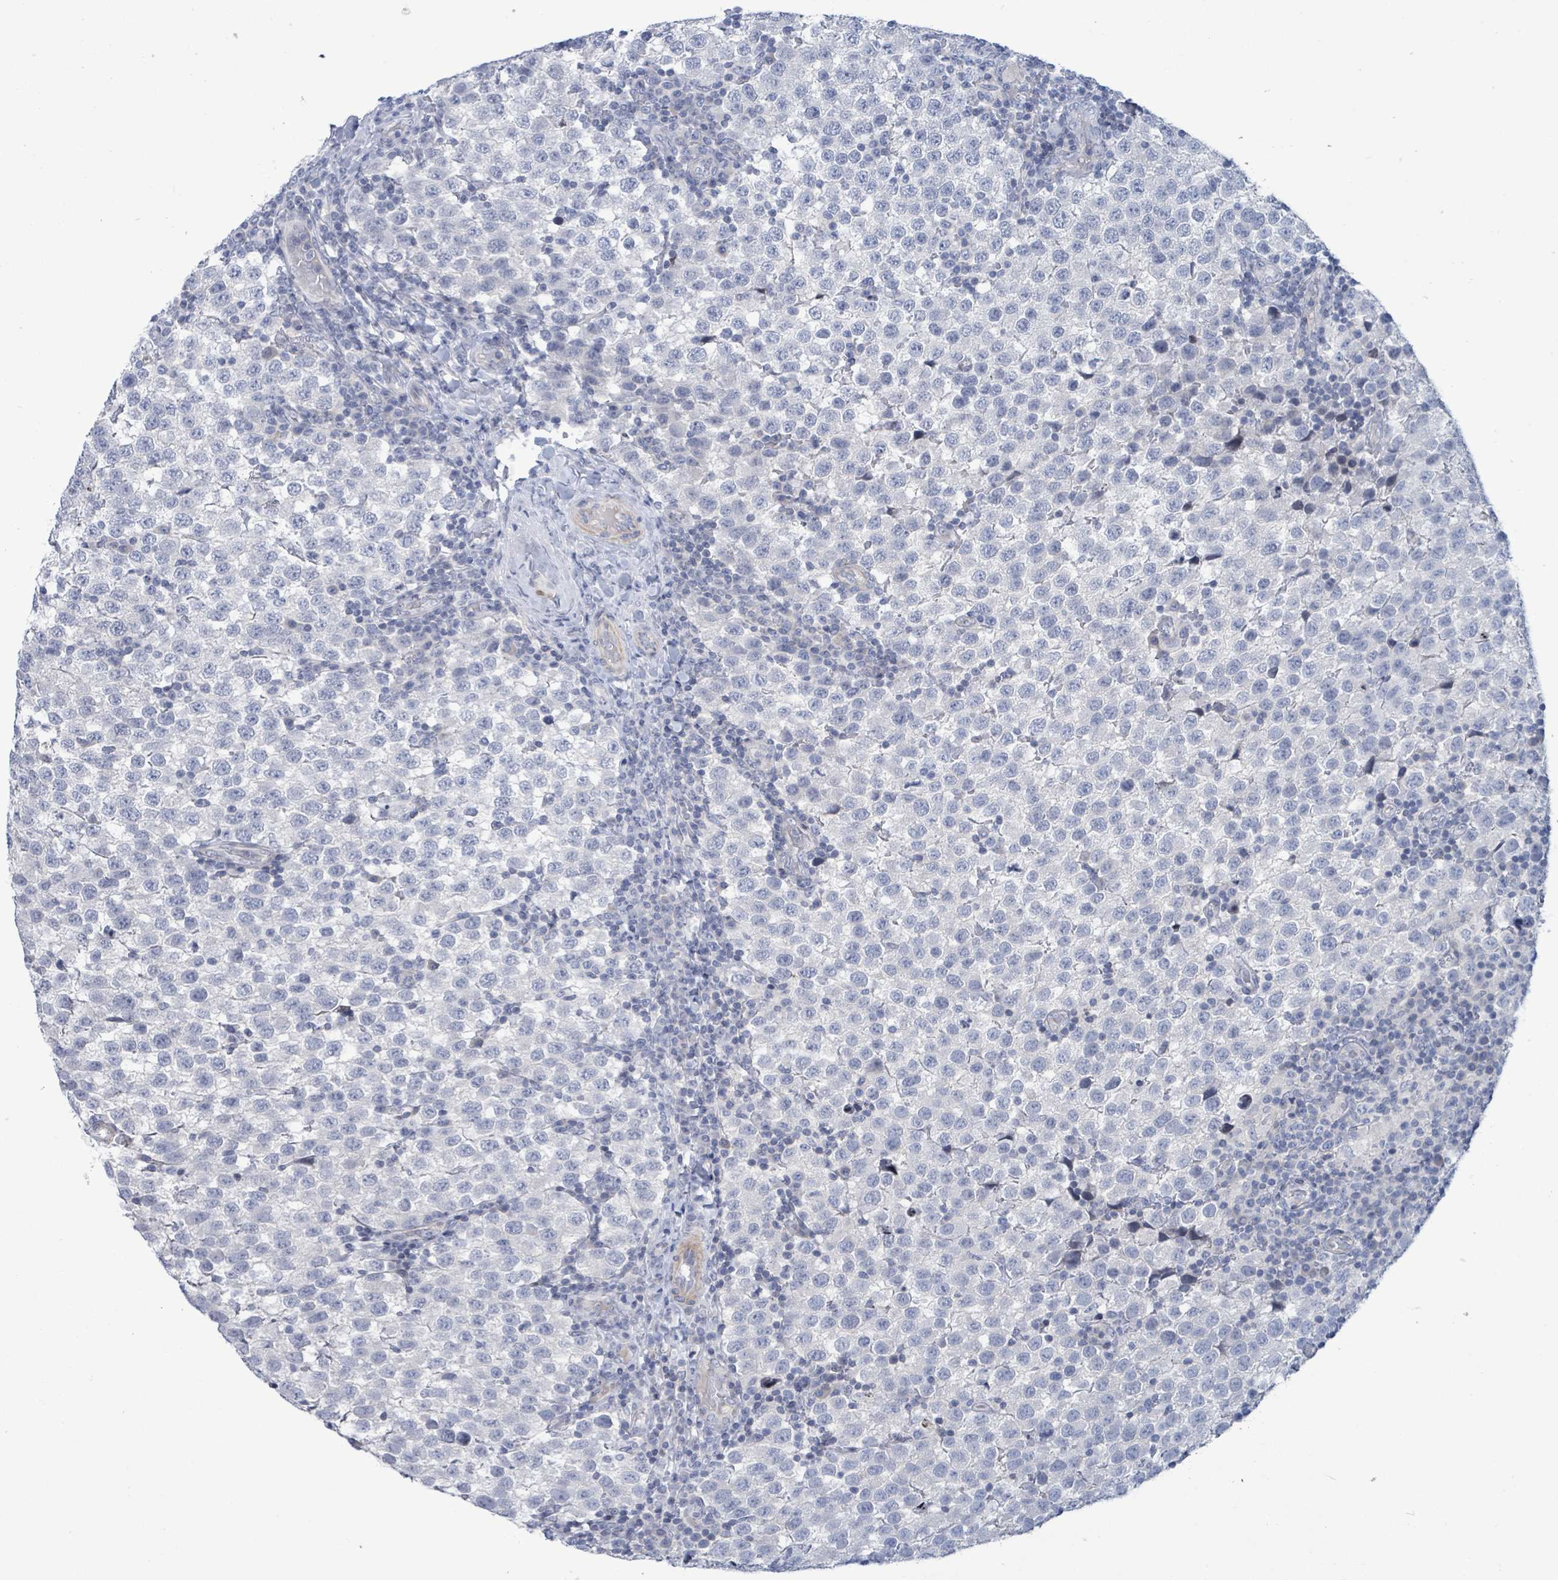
{"staining": {"intensity": "negative", "quantity": "none", "location": "none"}, "tissue": "testis cancer", "cell_type": "Tumor cells", "image_type": "cancer", "snomed": [{"axis": "morphology", "description": "Seminoma, NOS"}, {"axis": "topography", "description": "Testis"}], "caption": "Immunohistochemical staining of human testis seminoma reveals no significant staining in tumor cells.", "gene": "NTN3", "patient": {"sex": "male", "age": 34}}